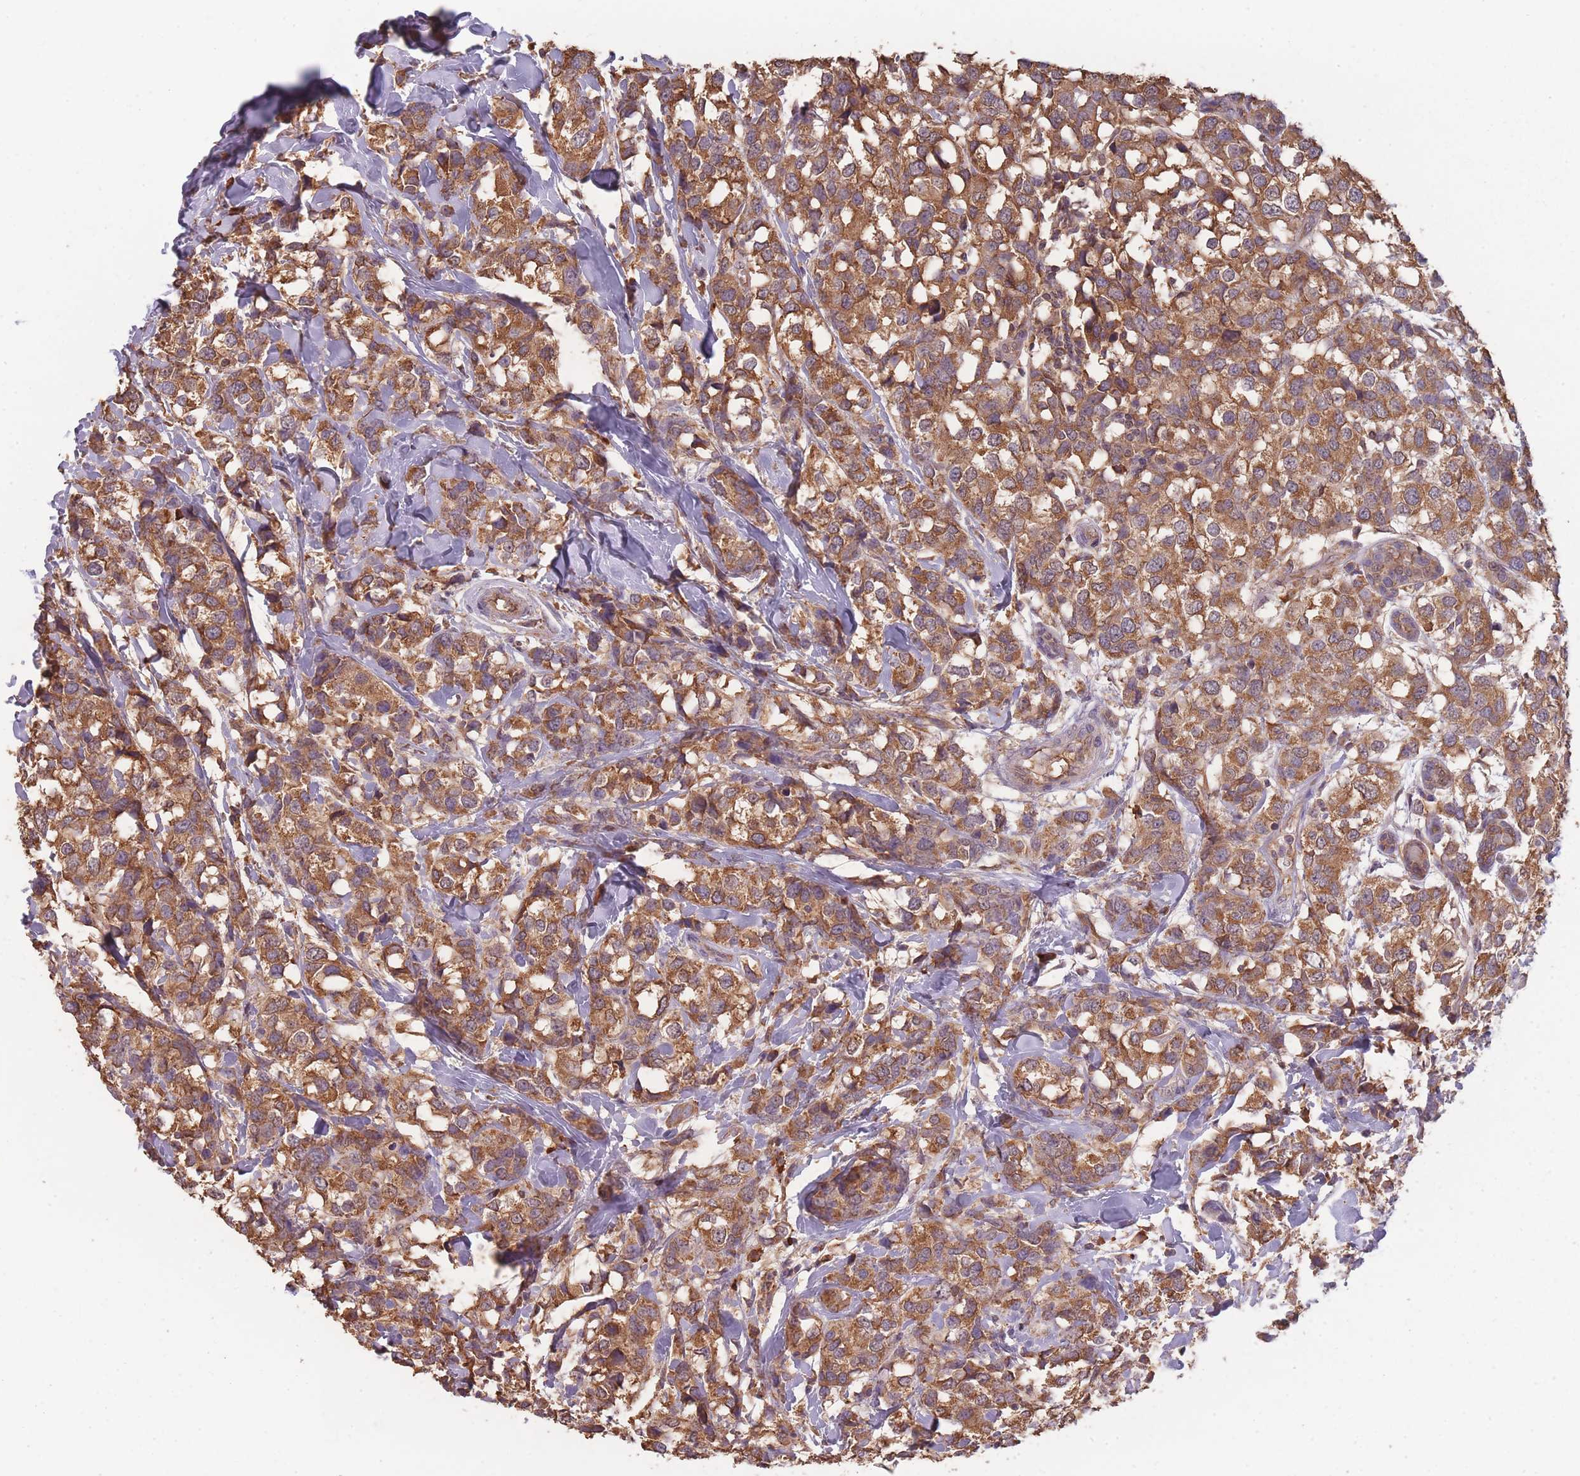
{"staining": {"intensity": "moderate", "quantity": ">75%", "location": "cytoplasmic/membranous"}, "tissue": "breast cancer", "cell_type": "Tumor cells", "image_type": "cancer", "snomed": [{"axis": "morphology", "description": "Lobular carcinoma"}, {"axis": "topography", "description": "Breast"}], "caption": "Immunohistochemistry of human breast cancer shows medium levels of moderate cytoplasmic/membranous positivity in approximately >75% of tumor cells. Immunohistochemistry stains the protein of interest in brown and the nuclei are stained blue.", "gene": "SANBR", "patient": {"sex": "female", "age": 59}}